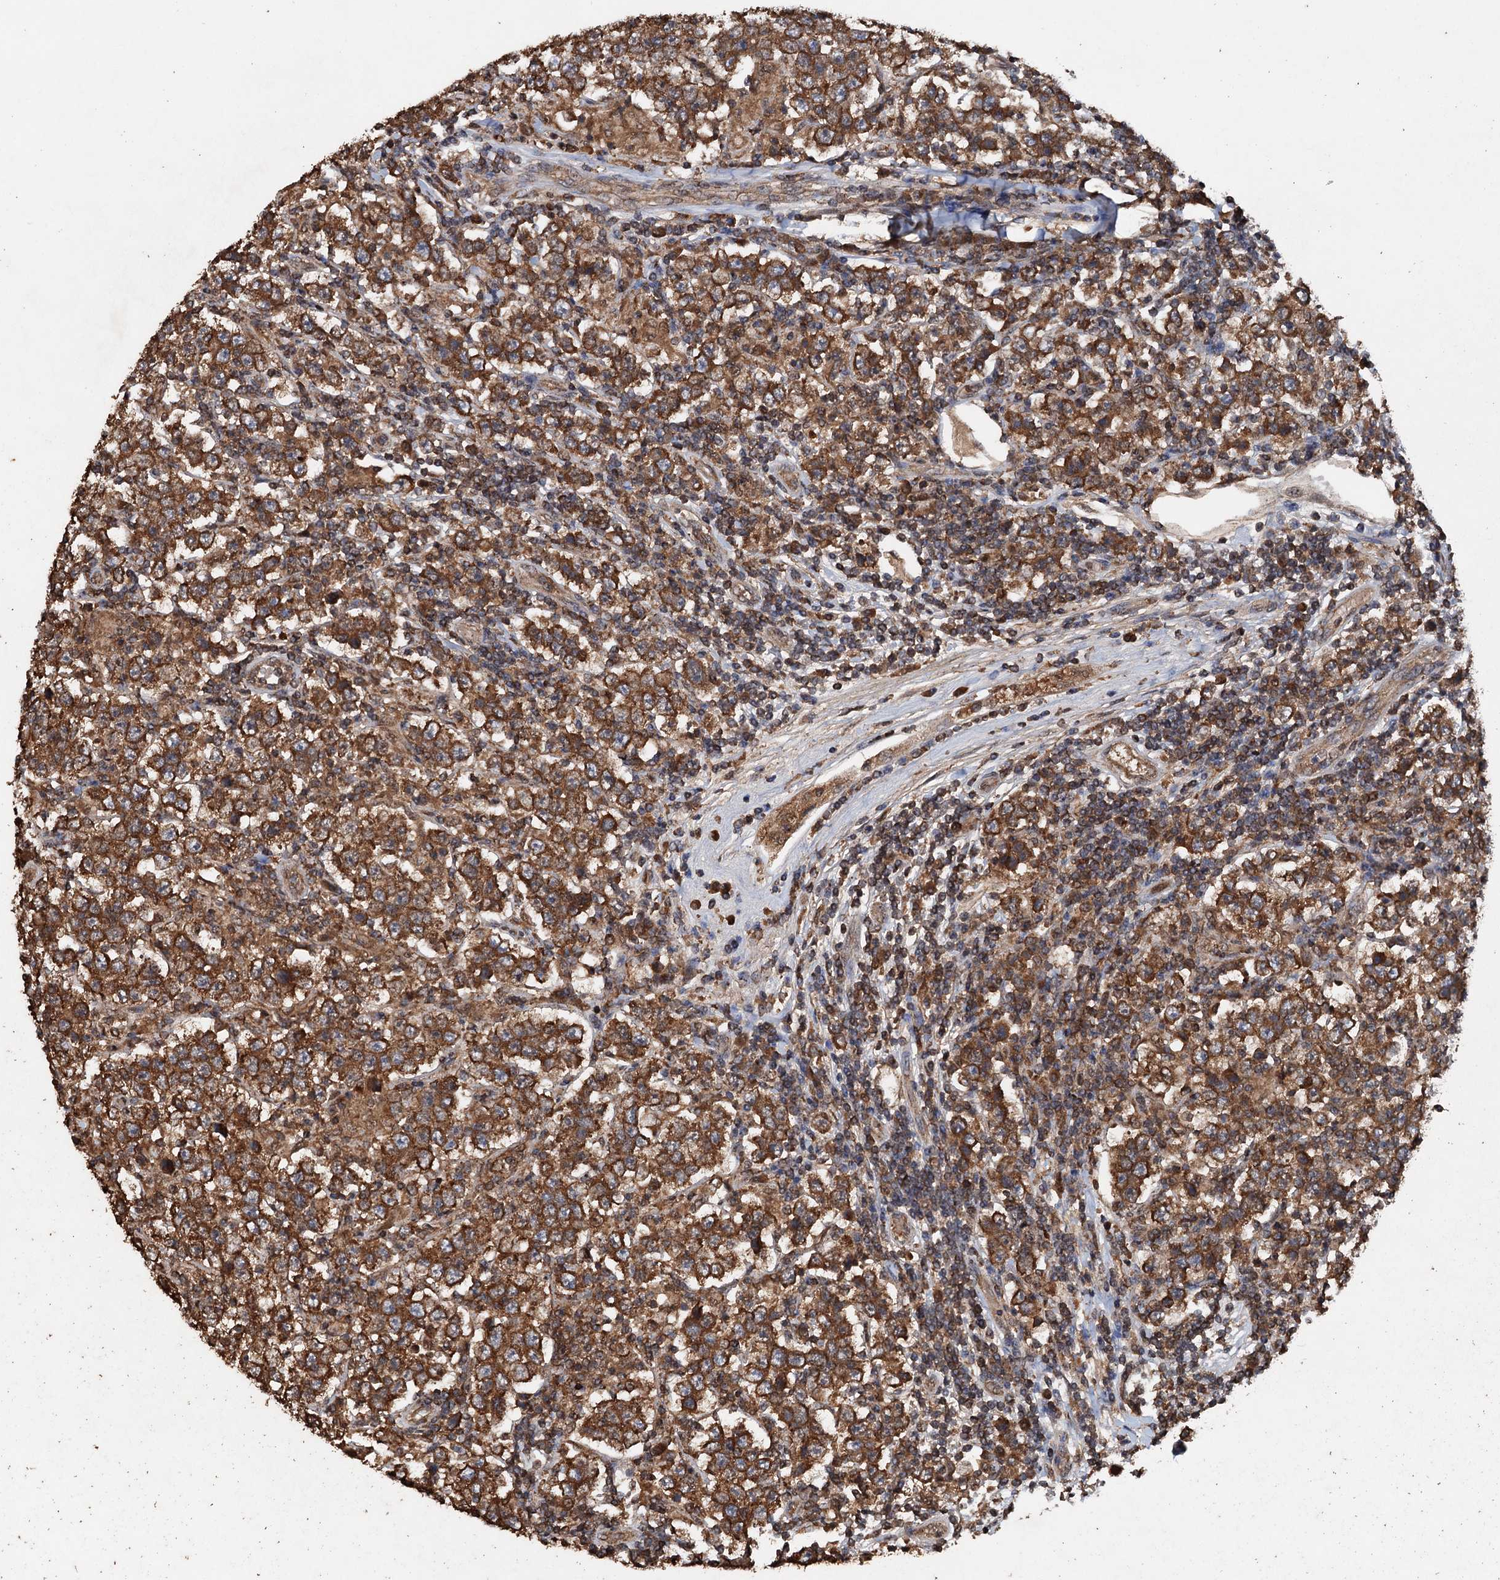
{"staining": {"intensity": "strong", "quantity": ">75%", "location": "cytoplasmic/membranous"}, "tissue": "testis cancer", "cell_type": "Tumor cells", "image_type": "cancer", "snomed": [{"axis": "morphology", "description": "Normal tissue, NOS"}, {"axis": "morphology", "description": "Urothelial carcinoma, High grade"}, {"axis": "morphology", "description": "Seminoma, NOS"}, {"axis": "morphology", "description": "Carcinoma, Embryonal, NOS"}, {"axis": "topography", "description": "Urinary bladder"}, {"axis": "topography", "description": "Testis"}], "caption": "Immunohistochemical staining of embryonal carcinoma (testis) demonstrates high levels of strong cytoplasmic/membranous protein staining in about >75% of tumor cells.", "gene": "PSMD9", "patient": {"sex": "male", "age": 41}}